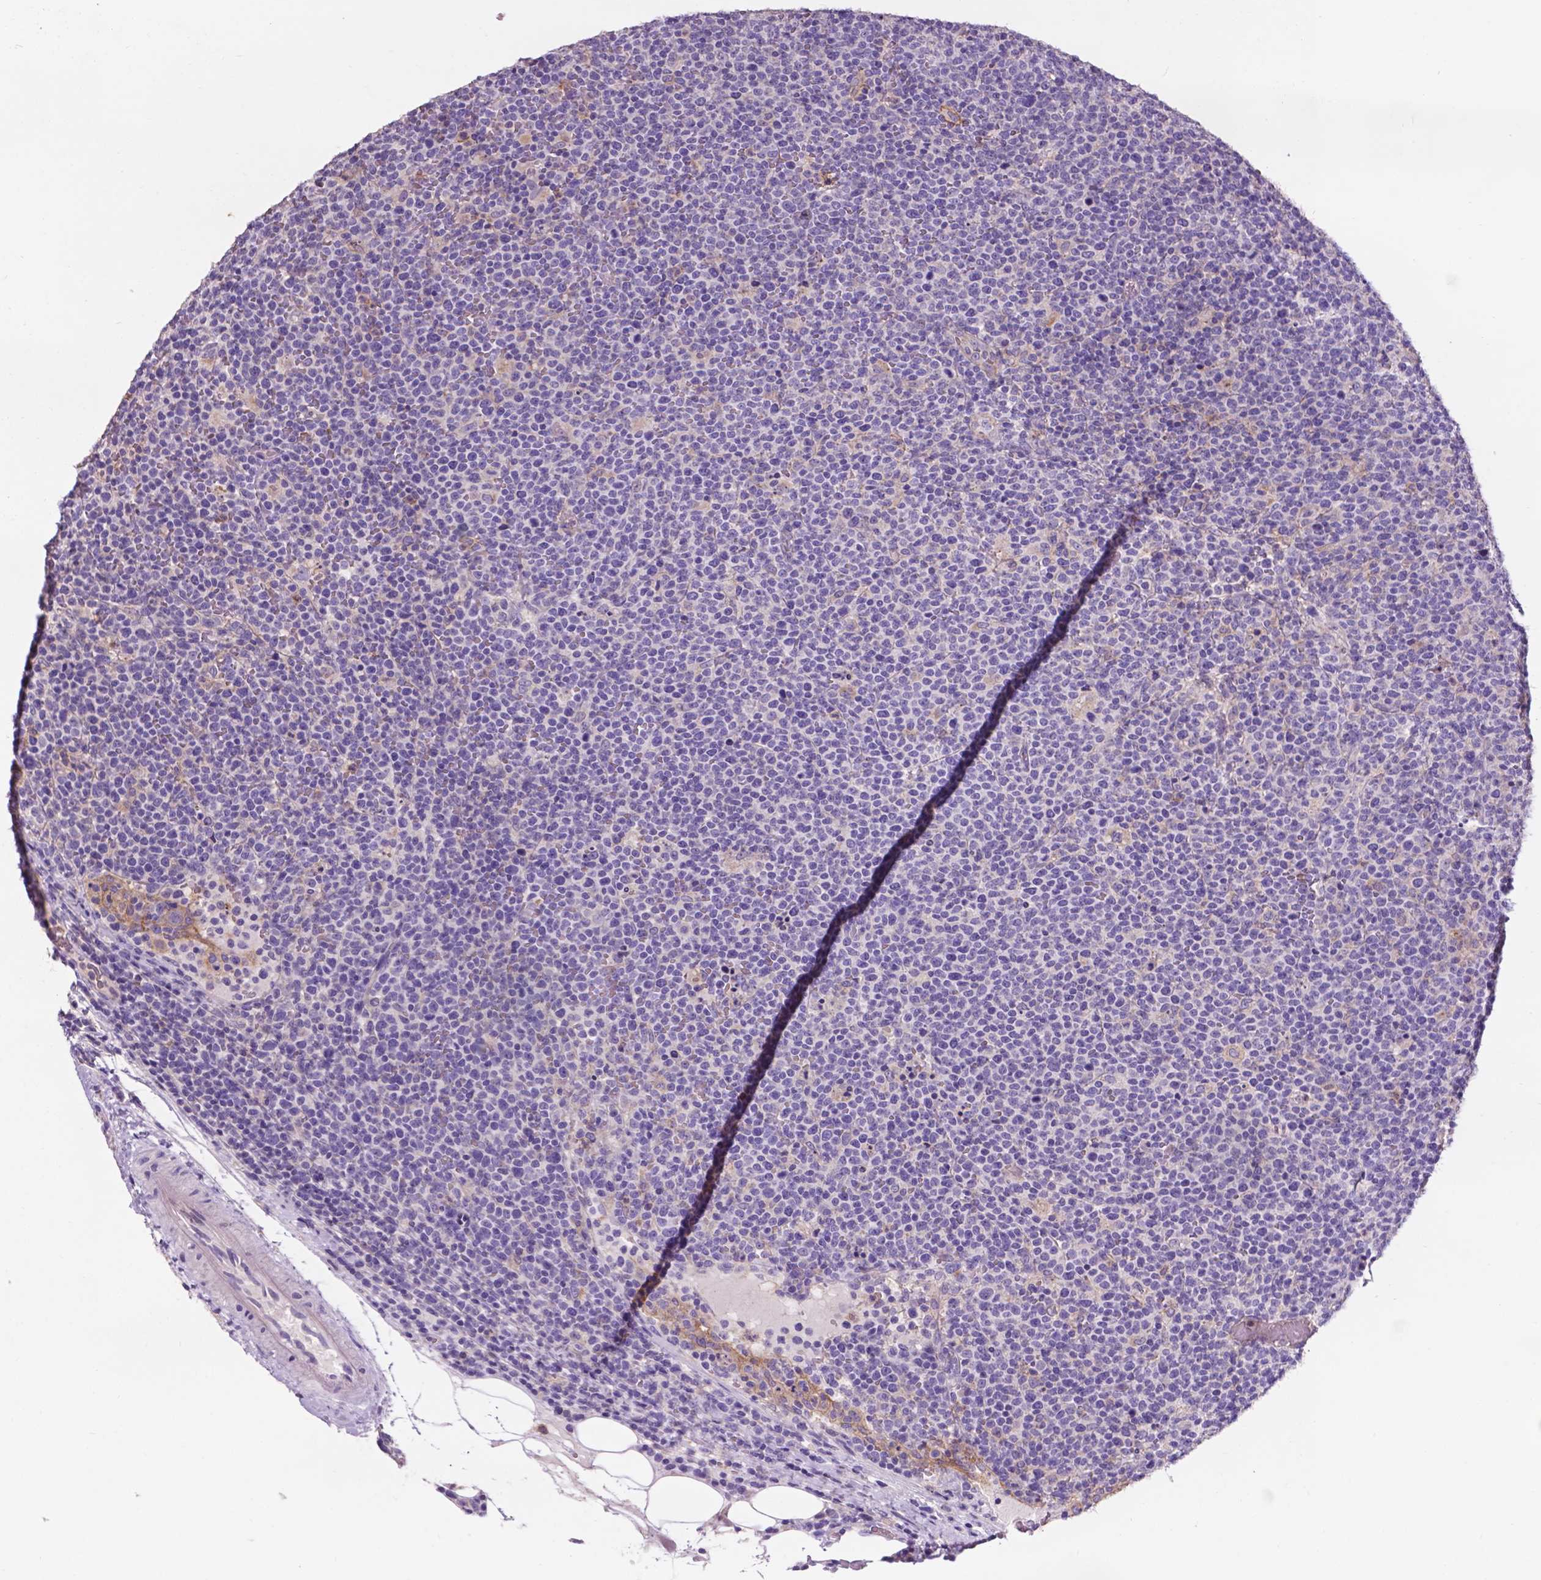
{"staining": {"intensity": "negative", "quantity": "none", "location": "none"}, "tissue": "lymphoma", "cell_type": "Tumor cells", "image_type": "cancer", "snomed": [{"axis": "morphology", "description": "Malignant lymphoma, non-Hodgkin's type, High grade"}, {"axis": "topography", "description": "Lymph node"}], "caption": "IHC histopathology image of high-grade malignant lymphoma, non-Hodgkin's type stained for a protein (brown), which exhibits no expression in tumor cells.", "gene": "PLSCR1", "patient": {"sex": "male", "age": 61}}